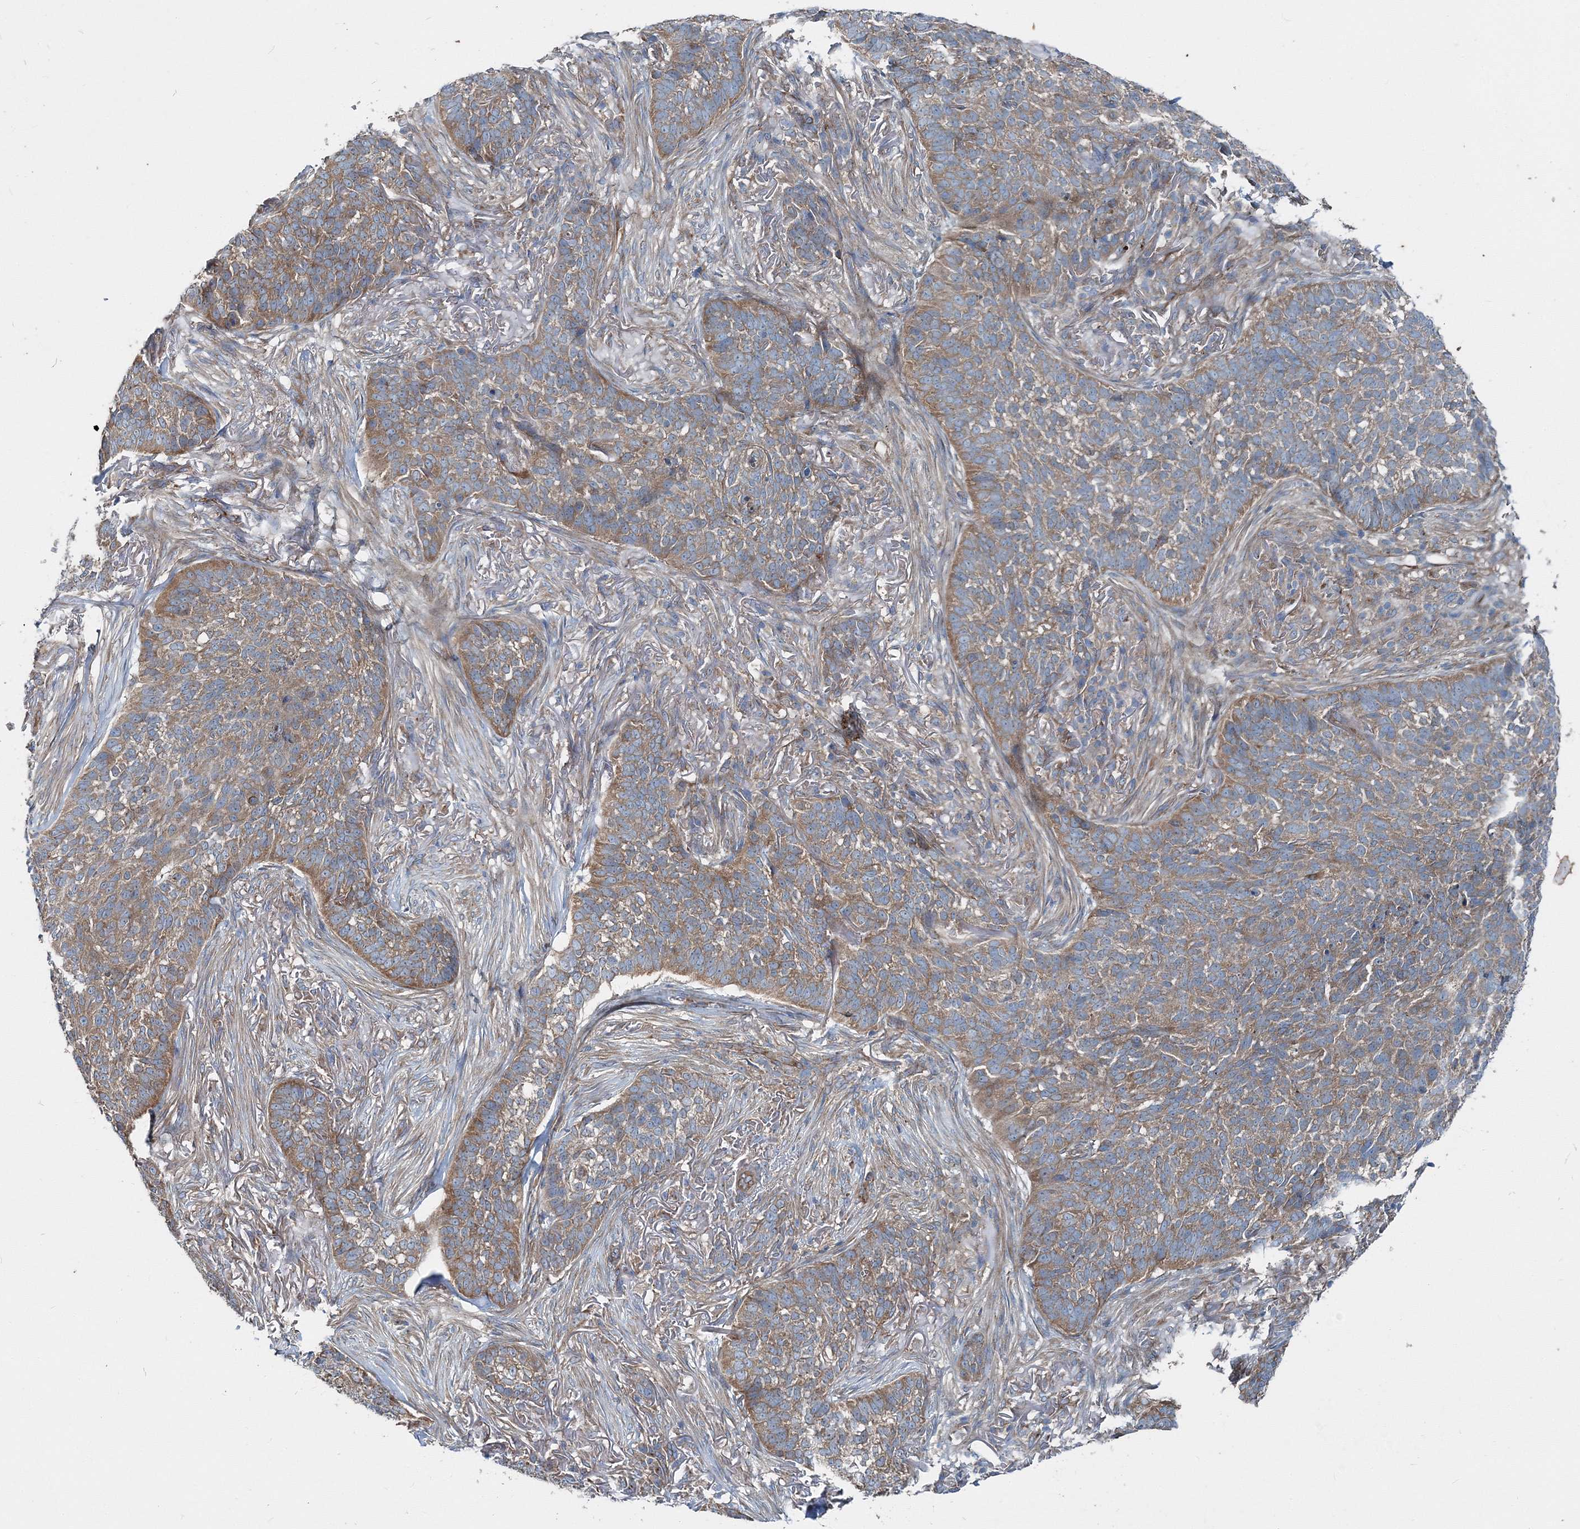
{"staining": {"intensity": "moderate", "quantity": ">75%", "location": "cytoplasmic/membranous"}, "tissue": "skin cancer", "cell_type": "Tumor cells", "image_type": "cancer", "snomed": [{"axis": "morphology", "description": "Basal cell carcinoma"}, {"axis": "topography", "description": "Skin"}], "caption": "The micrograph reveals a brown stain indicating the presence of a protein in the cytoplasmic/membranous of tumor cells in basal cell carcinoma (skin).", "gene": "MPHOSPH9", "patient": {"sex": "male", "age": 85}}